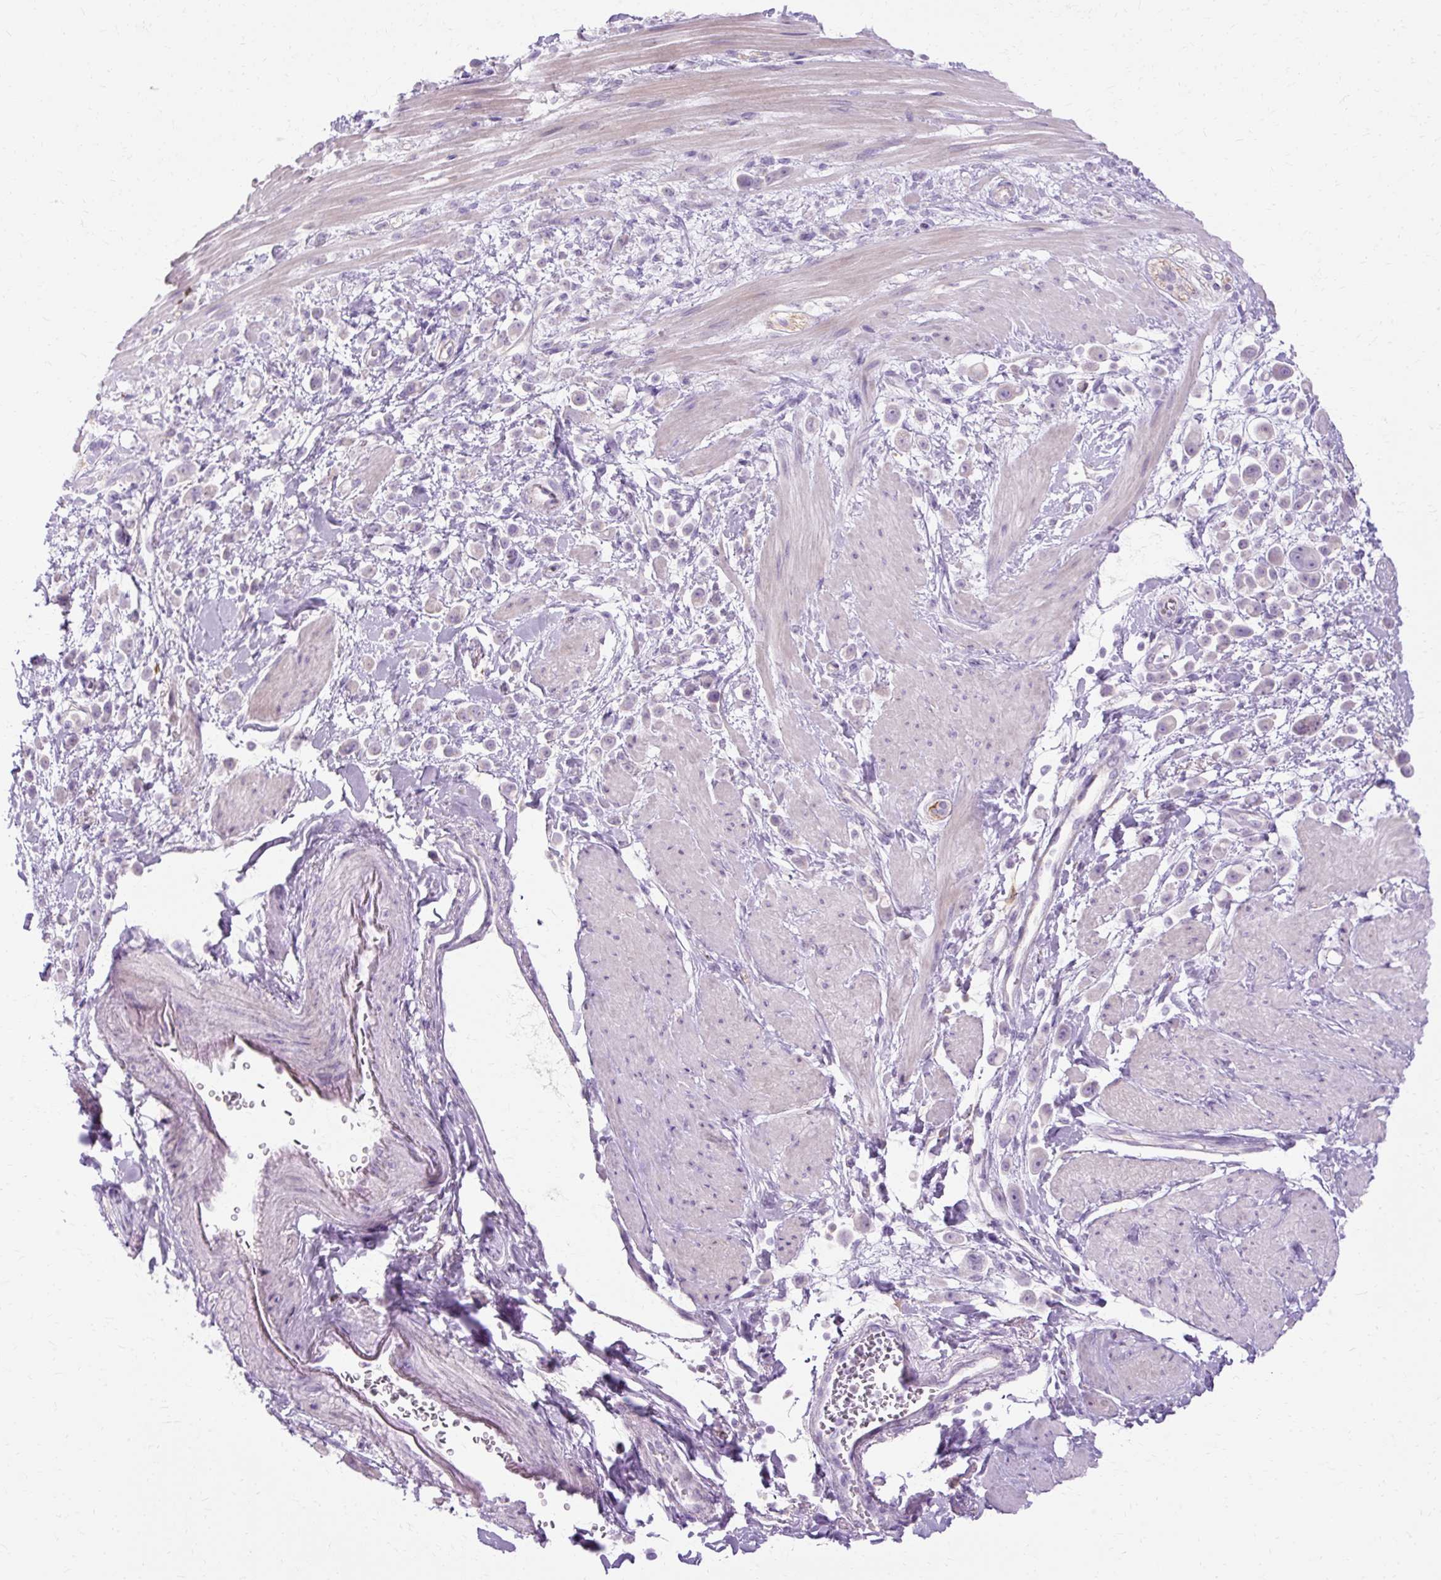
{"staining": {"intensity": "negative", "quantity": "none", "location": "none"}, "tissue": "pancreatic cancer", "cell_type": "Tumor cells", "image_type": "cancer", "snomed": [{"axis": "morphology", "description": "Normal tissue, NOS"}, {"axis": "morphology", "description": "Adenocarcinoma, NOS"}, {"axis": "topography", "description": "Pancreas"}], "caption": "Tumor cells are negative for protein expression in human pancreatic cancer.", "gene": "HSD11B1", "patient": {"sex": "female", "age": 64}}